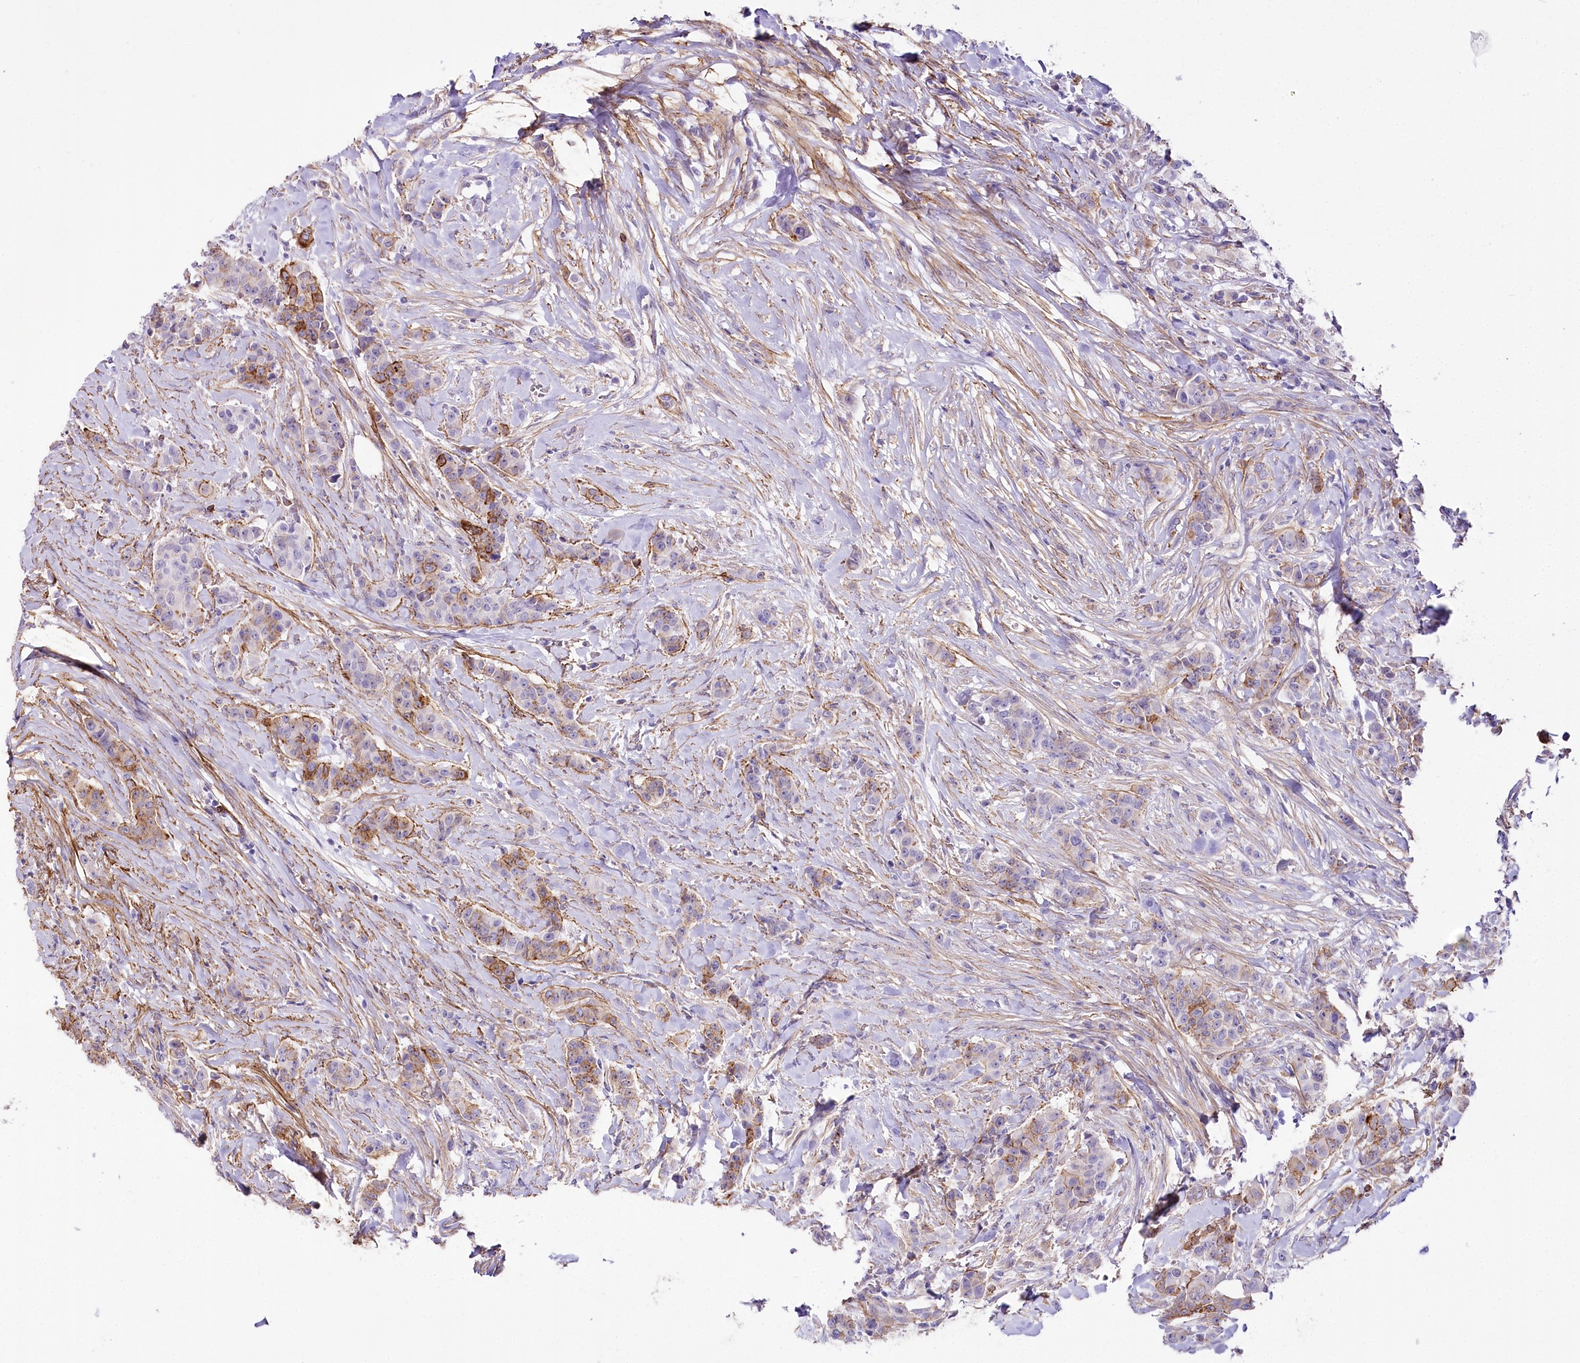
{"staining": {"intensity": "moderate", "quantity": "25%-75%", "location": "cytoplasmic/membranous"}, "tissue": "breast cancer", "cell_type": "Tumor cells", "image_type": "cancer", "snomed": [{"axis": "morphology", "description": "Duct carcinoma"}, {"axis": "topography", "description": "Breast"}], "caption": "Human breast infiltrating ductal carcinoma stained with a protein marker exhibits moderate staining in tumor cells.", "gene": "SYNPO2", "patient": {"sex": "female", "age": 40}}